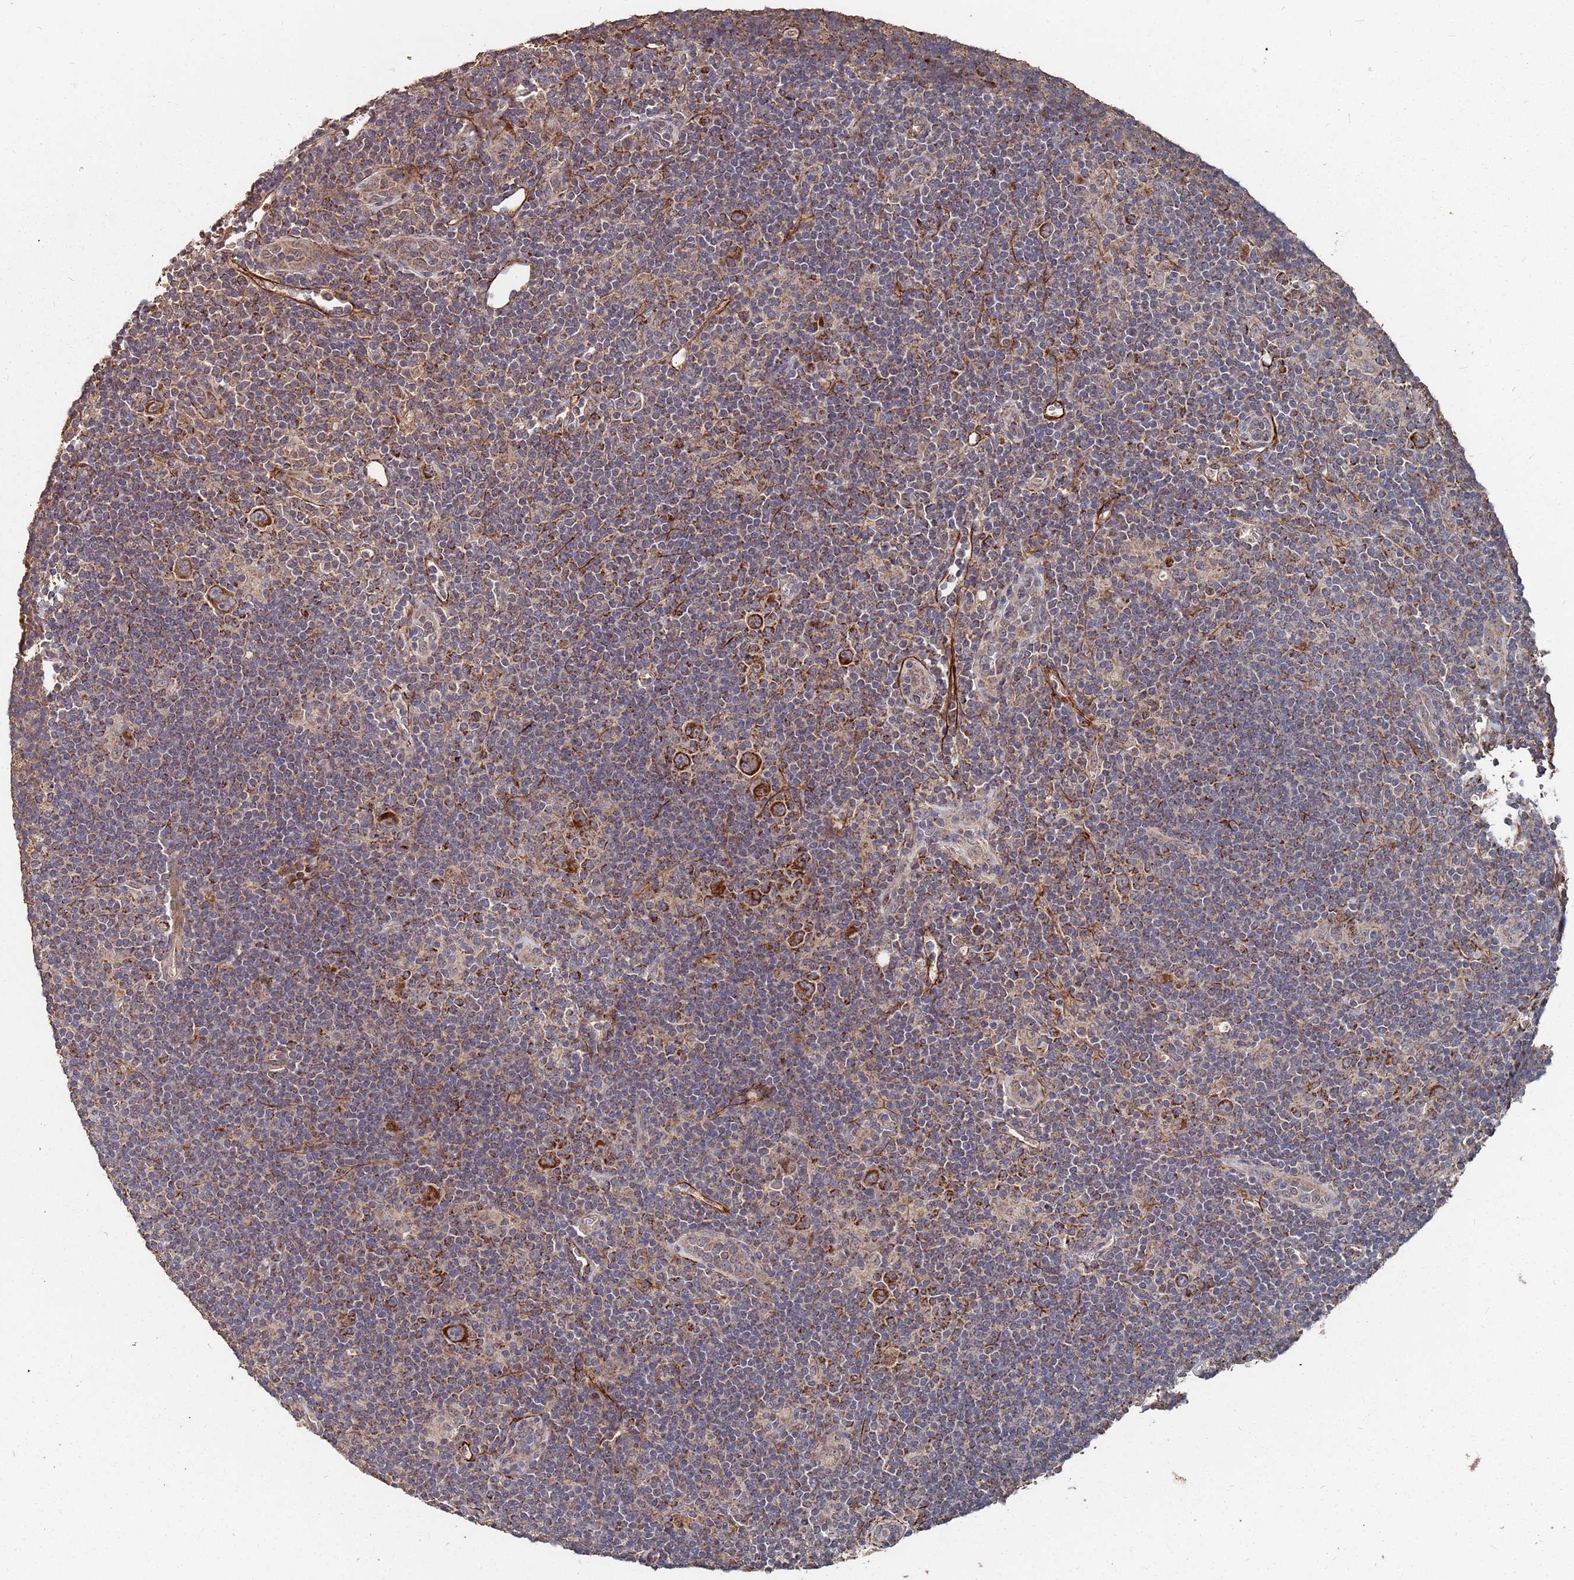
{"staining": {"intensity": "strong", "quantity": ">75%", "location": "cytoplasmic/membranous"}, "tissue": "lymphoma", "cell_type": "Tumor cells", "image_type": "cancer", "snomed": [{"axis": "morphology", "description": "Hodgkin's disease, NOS"}, {"axis": "topography", "description": "Lymph node"}], "caption": "Immunohistochemical staining of human lymphoma exhibits strong cytoplasmic/membranous protein staining in about >75% of tumor cells. The staining was performed using DAB, with brown indicating positive protein expression. Nuclei are stained blue with hematoxylin.", "gene": "PRORP", "patient": {"sex": "female", "age": 57}}